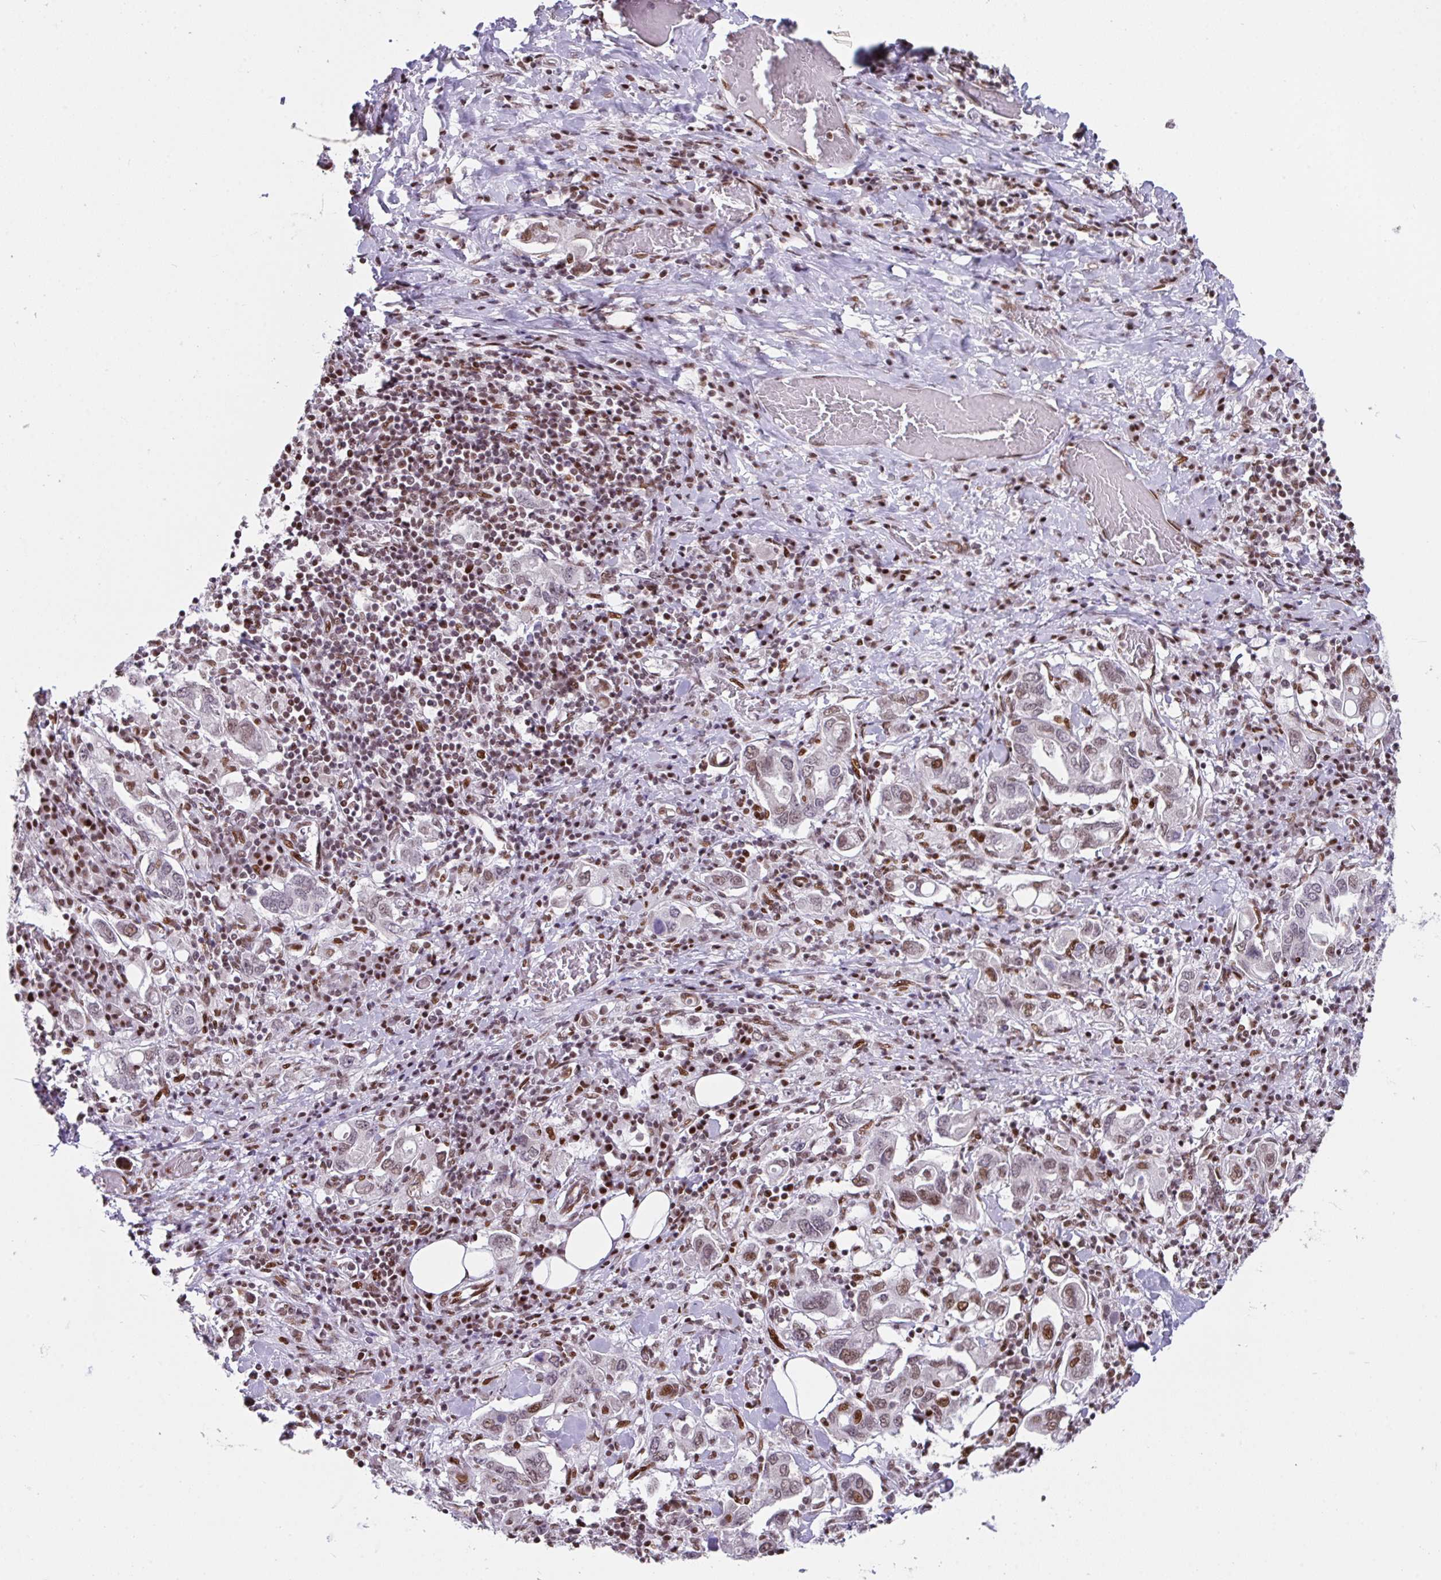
{"staining": {"intensity": "moderate", "quantity": ">75%", "location": "nuclear"}, "tissue": "stomach cancer", "cell_type": "Tumor cells", "image_type": "cancer", "snomed": [{"axis": "morphology", "description": "Adenocarcinoma, NOS"}, {"axis": "topography", "description": "Stomach, upper"}, {"axis": "topography", "description": "Stomach"}], "caption": "Human stomach adenocarcinoma stained for a protein (brown) exhibits moderate nuclear positive expression in approximately >75% of tumor cells.", "gene": "CLP1", "patient": {"sex": "male", "age": 62}}